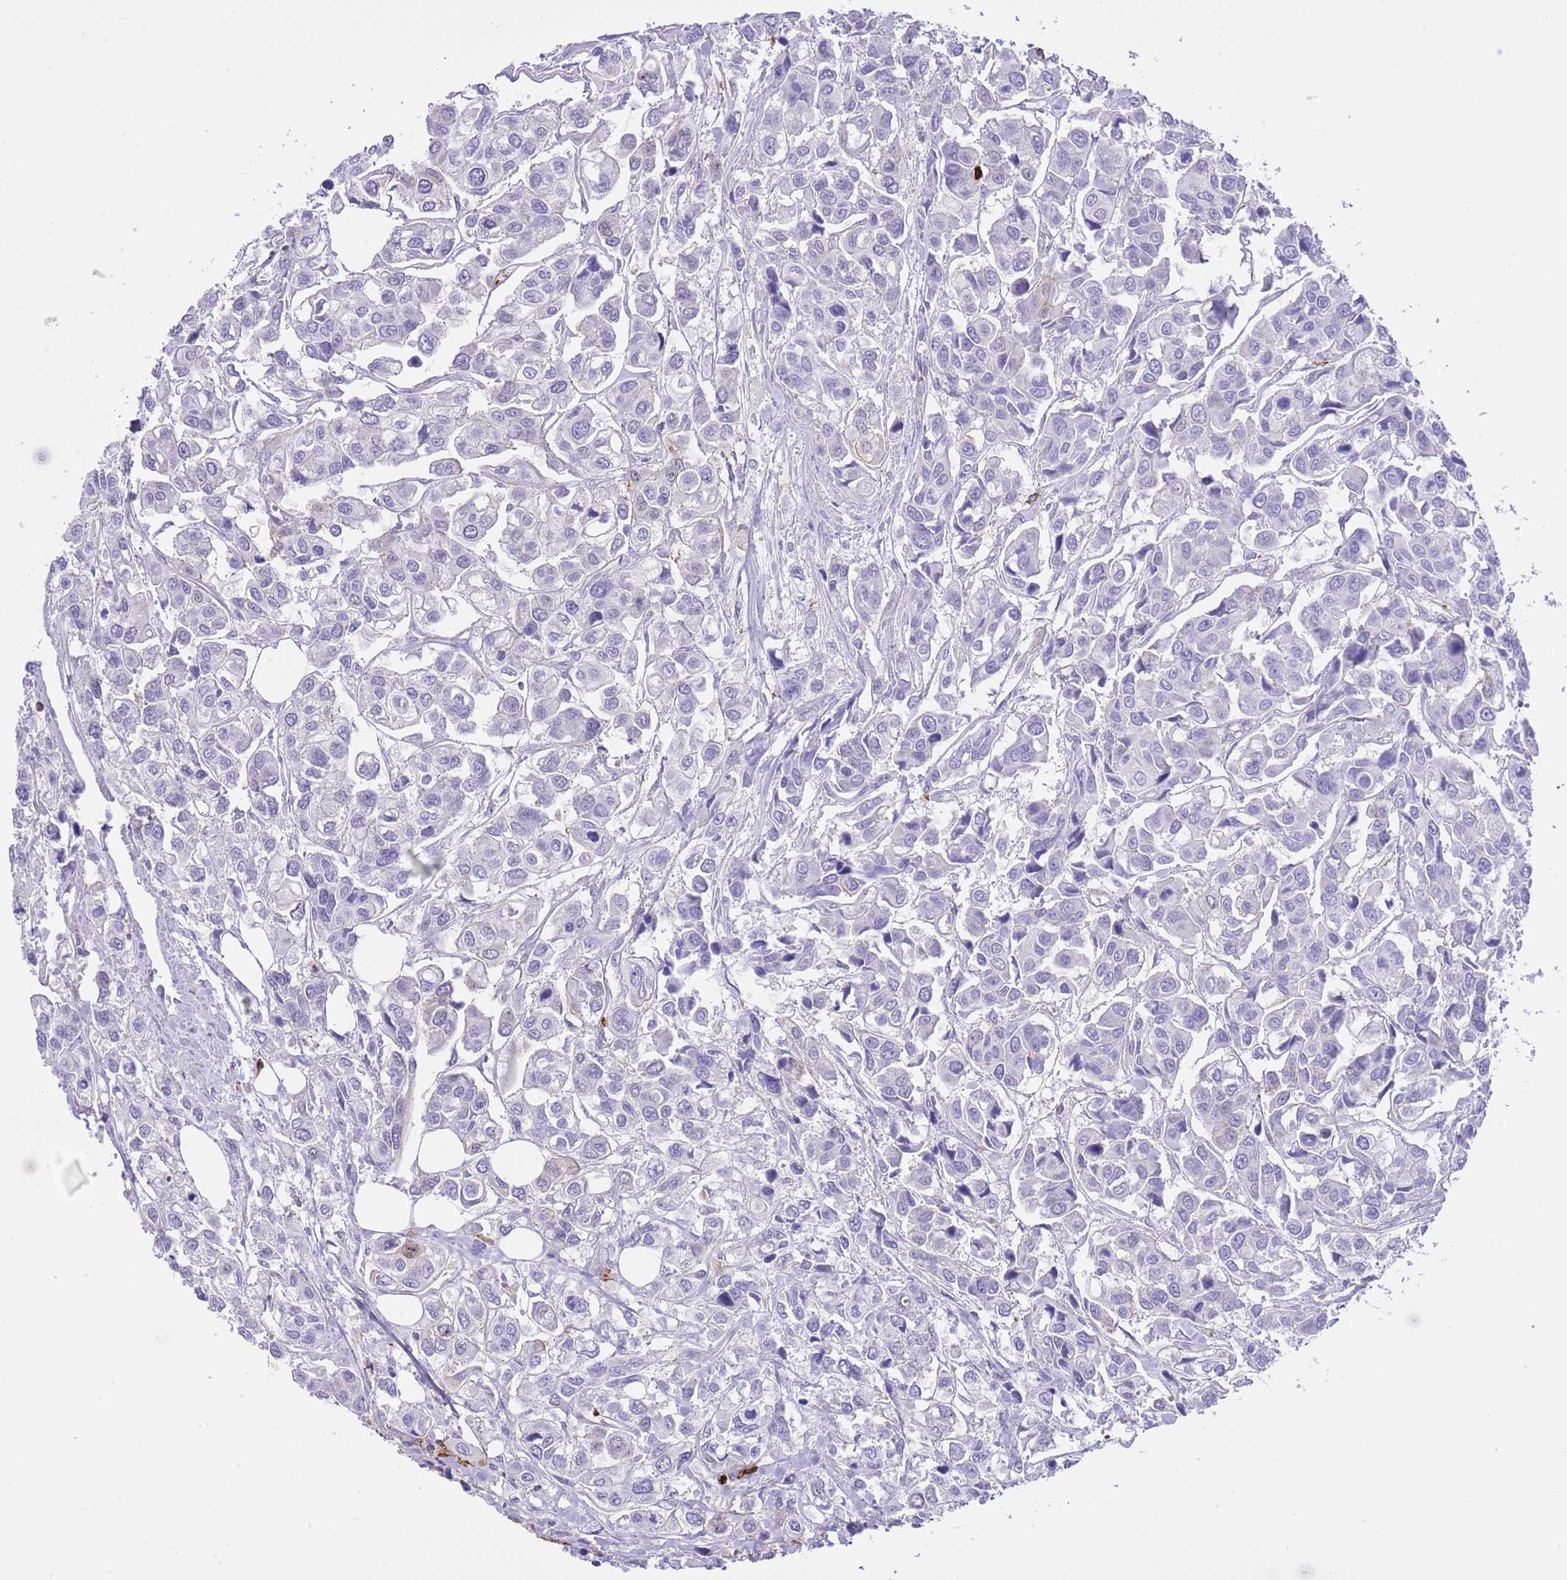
{"staining": {"intensity": "negative", "quantity": "none", "location": "none"}, "tissue": "urothelial cancer", "cell_type": "Tumor cells", "image_type": "cancer", "snomed": [{"axis": "morphology", "description": "Urothelial carcinoma, High grade"}, {"axis": "topography", "description": "Urinary bladder"}], "caption": "High-grade urothelial carcinoma was stained to show a protein in brown. There is no significant expression in tumor cells. (DAB (3,3'-diaminobenzidine) immunohistochemistry (IHC), high magnification).", "gene": "EFHD2", "patient": {"sex": "male", "age": 67}}